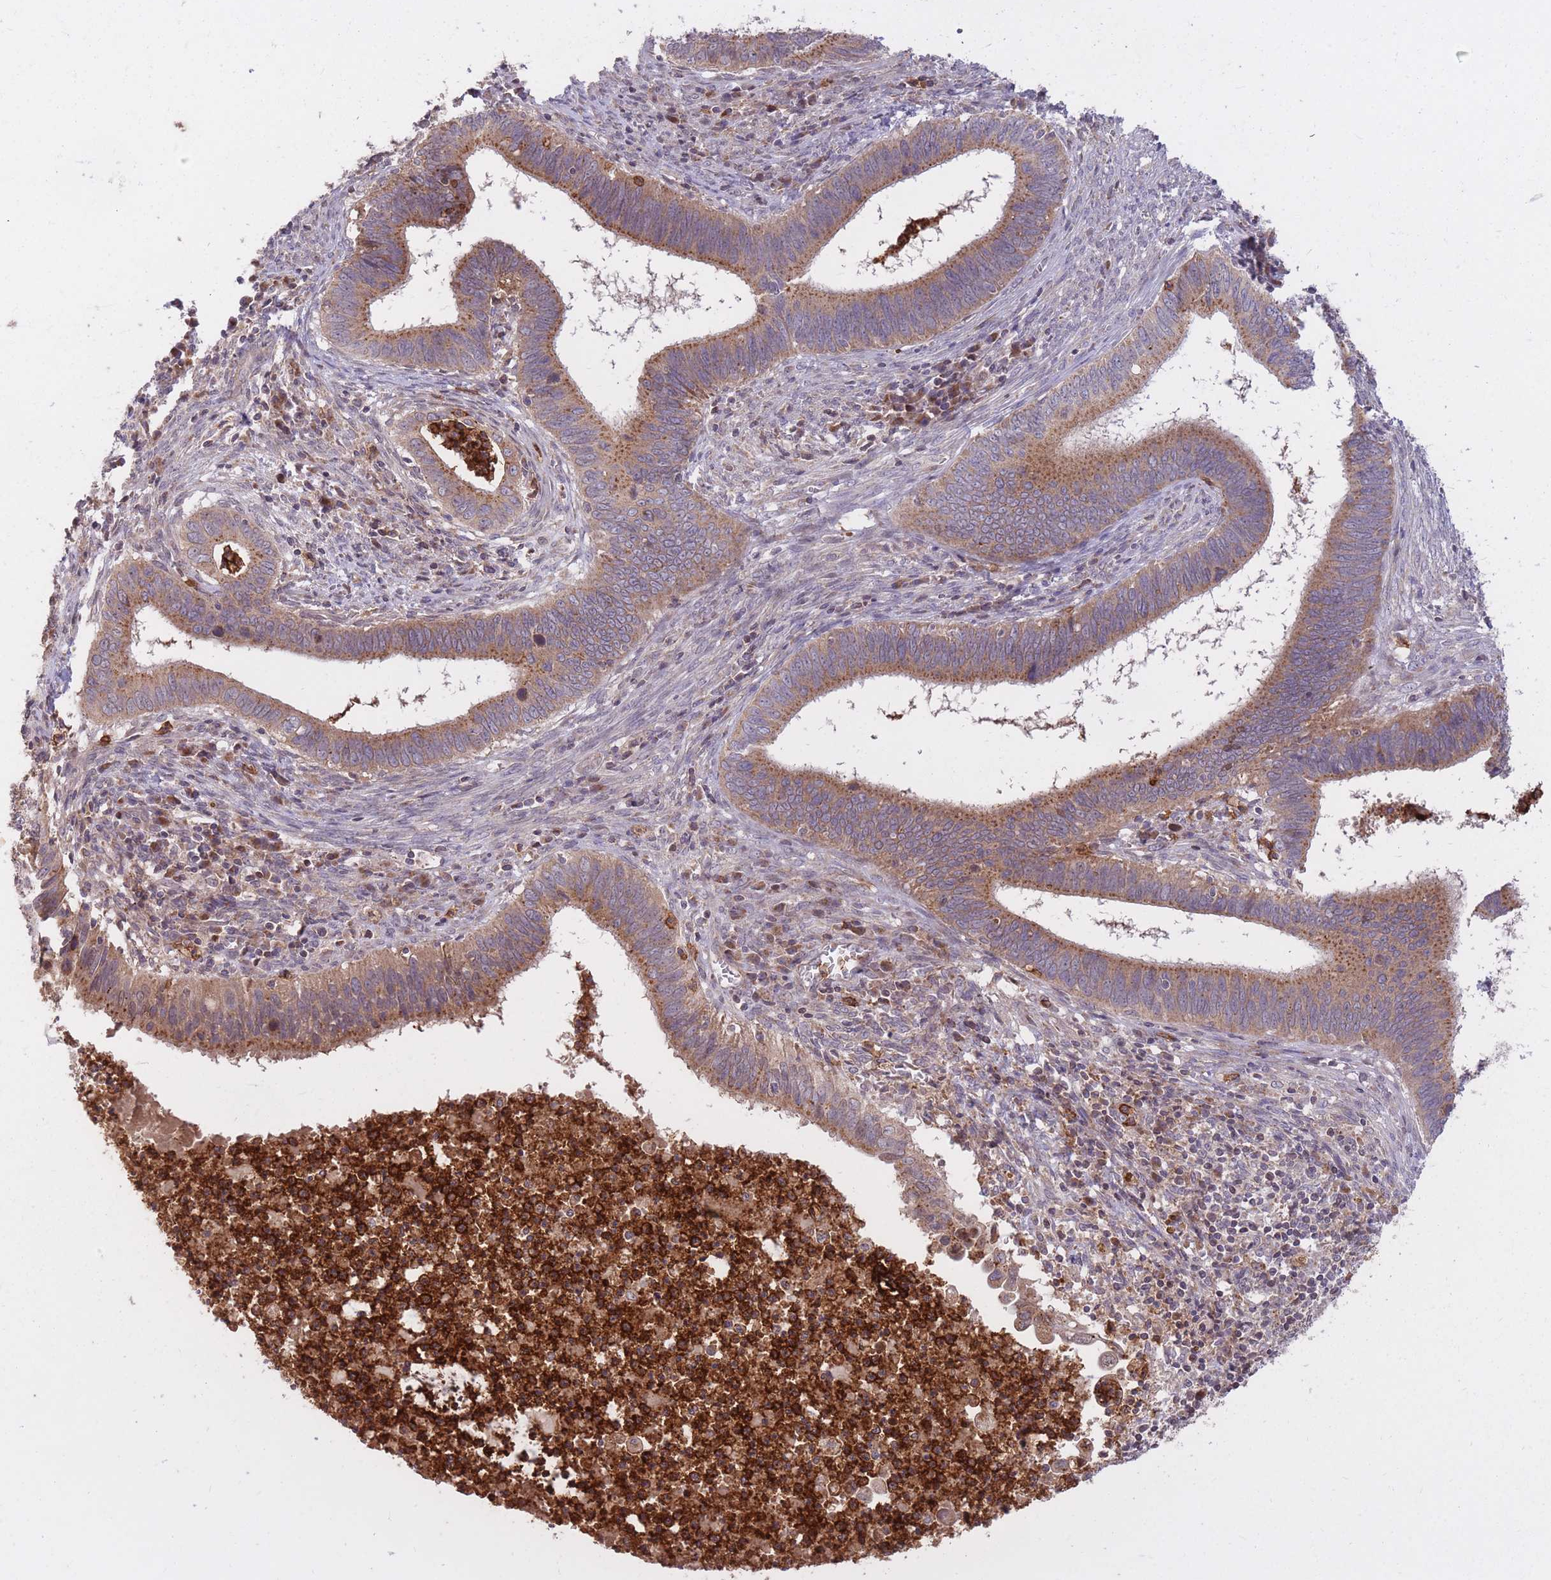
{"staining": {"intensity": "moderate", "quantity": ">75%", "location": "cytoplasmic/membranous"}, "tissue": "cervical cancer", "cell_type": "Tumor cells", "image_type": "cancer", "snomed": [{"axis": "morphology", "description": "Adenocarcinoma, NOS"}, {"axis": "topography", "description": "Cervix"}], "caption": "Adenocarcinoma (cervical) stained with DAB immunohistochemistry (IHC) demonstrates medium levels of moderate cytoplasmic/membranous expression in approximately >75% of tumor cells. The staining was performed using DAB to visualize the protein expression in brown, while the nuclei were stained in blue with hematoxylin (Magnification: 20x).", "gene": "IGF2BP2", "patient": {"sex": "female", "age": 42}}